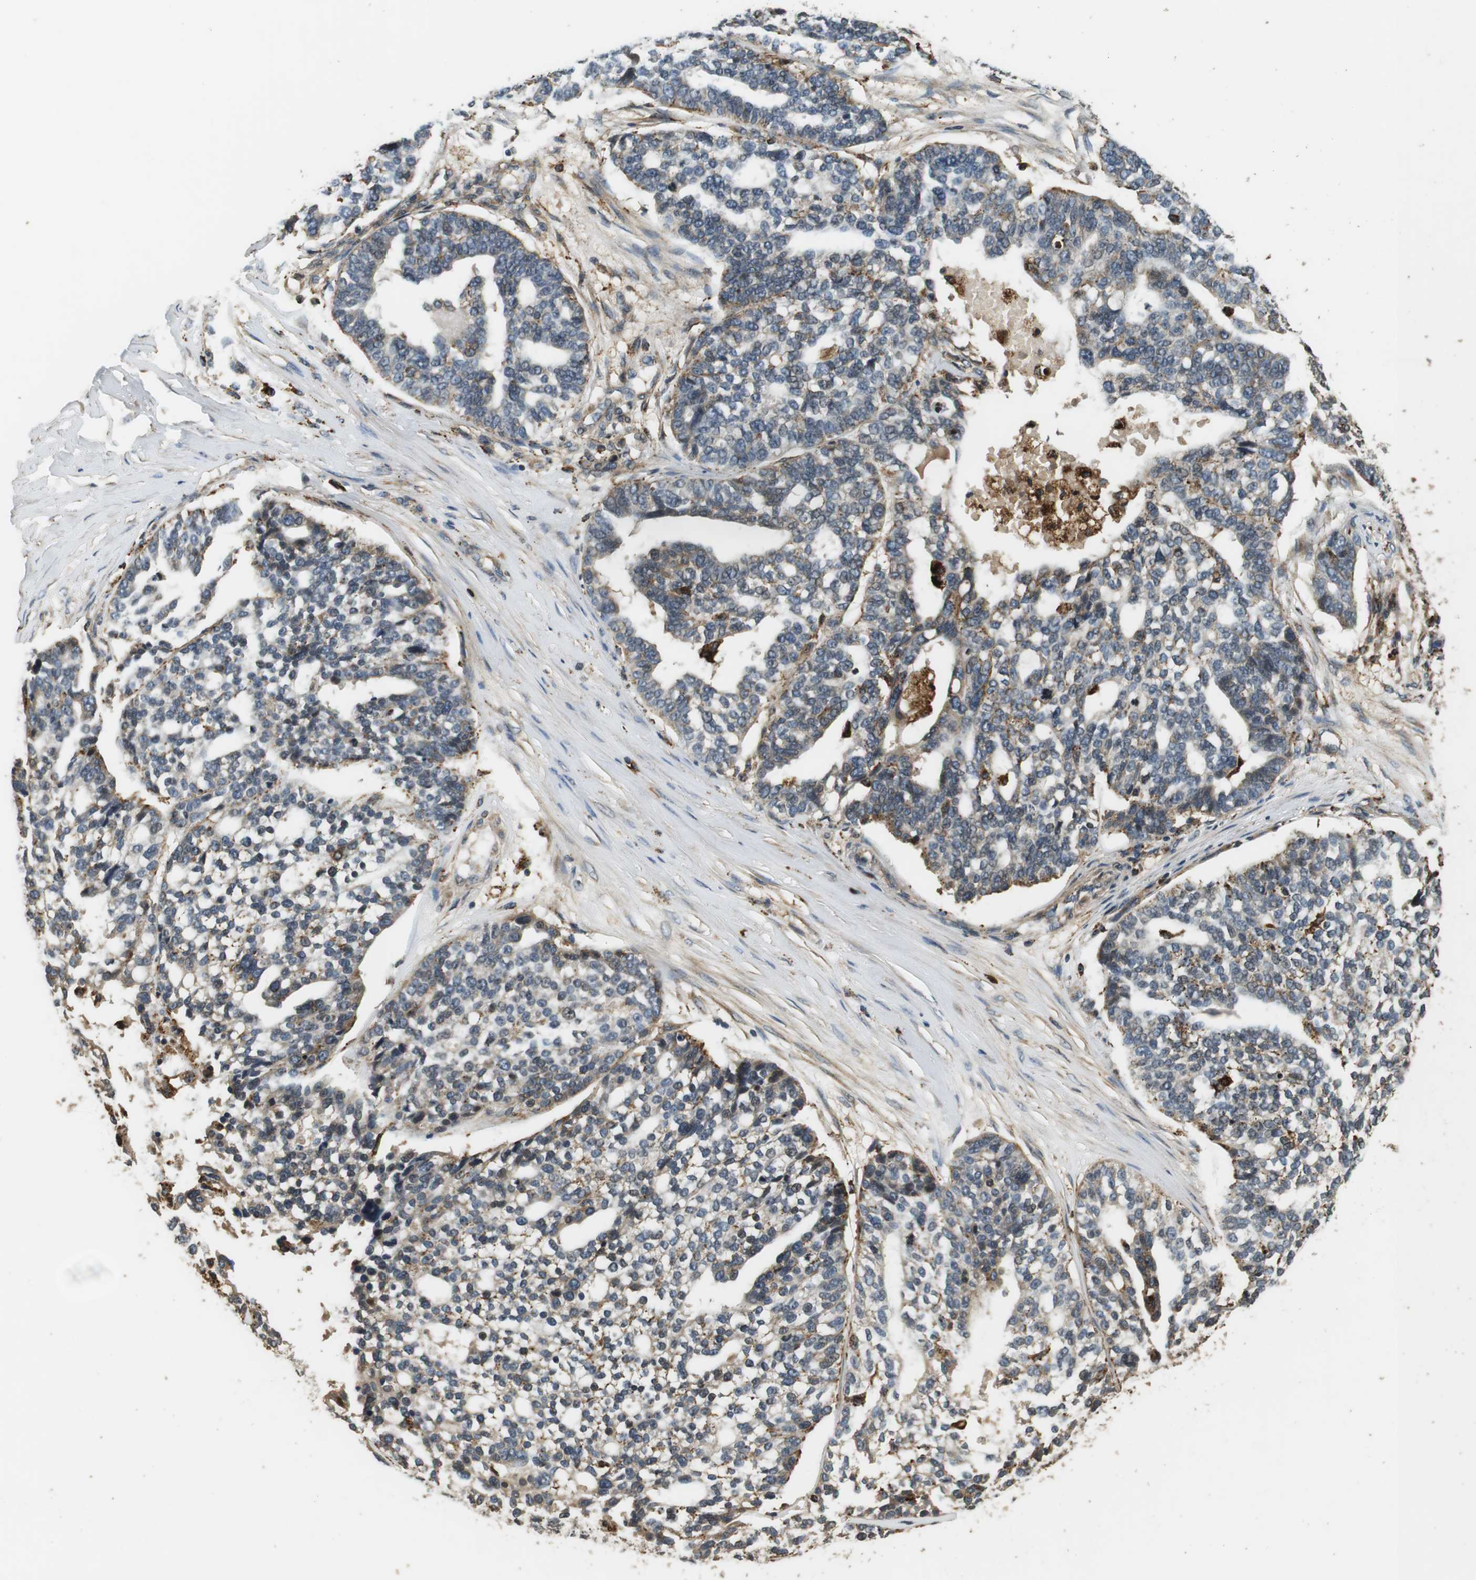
{"staining": {"intensity": "weak", "quantity": "<25%", "location": "cytoplasmic/membranous"}, "tissue": "ovarian cancer", "cell_type": "Tumor cells", "image_type": "cancer", "snomed": [{"axis": "morphology", "description": "Cystadenocarcinoma, serous, NOS"}, {"axis": "topography", "description": "Ovary"}], "caption": "Photomicrograph shows no protein staining in tumor cells of ovarian cancer (serous cystadenocarcinoma) tissue.", "gene": "TXNRD1", "patient": {"sex": "female", "age": 59}}